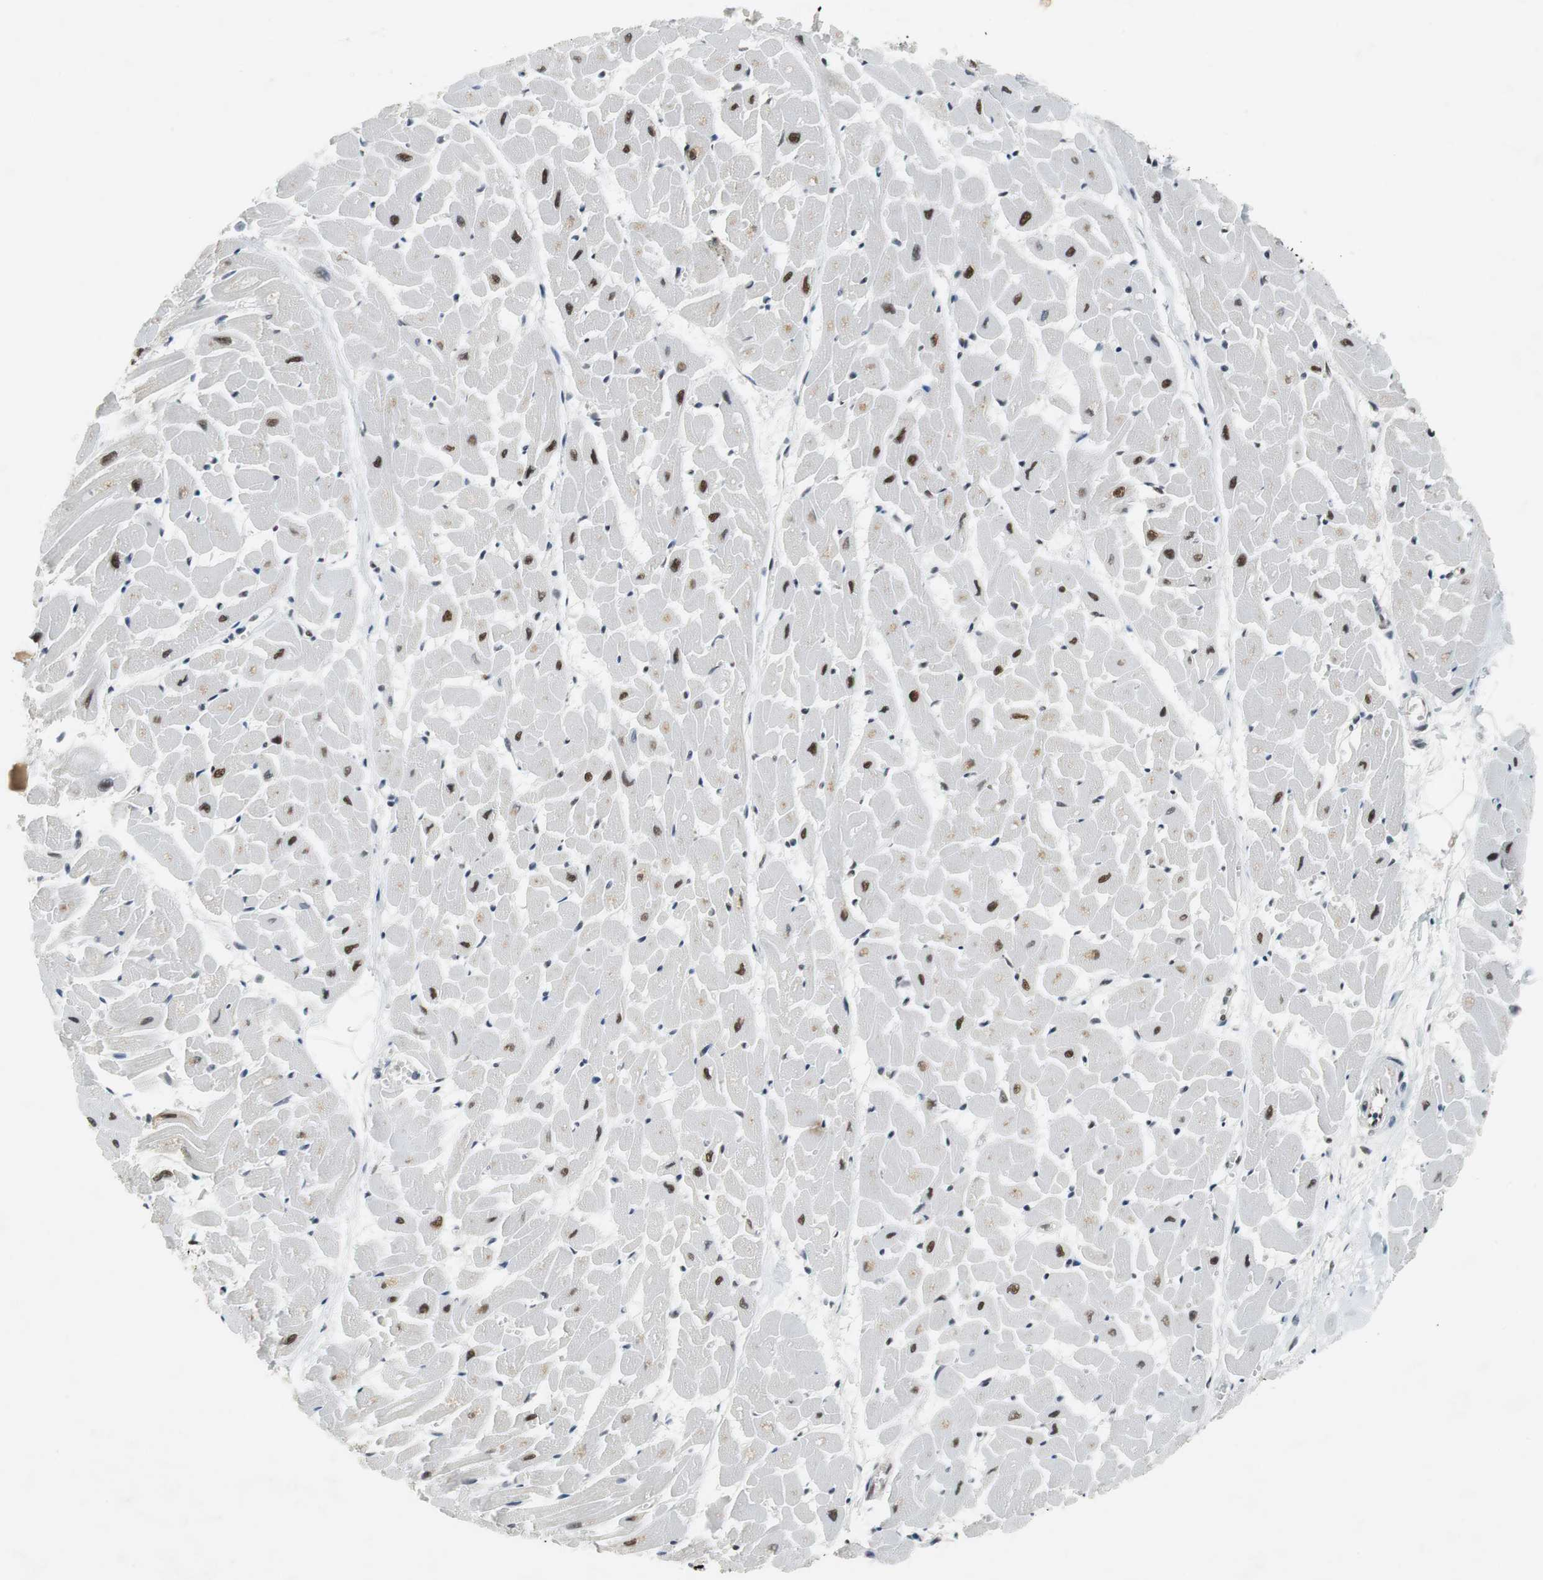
{"staining": {"intensity": "strong", "quantity": ">75%", "location": "nuclear"}, "tissue": "heart muscle", "cell_type": "Cardiomyocytes", "image_type": "normal", "snomed": [{"axis": "morphology", "description": "Normal tissue, NOS"}, {"axis": "topography", "description": "Heart"}], "caption": "Protein expression by IHC demonstrates strong nuclear positivity in about >75% of cardiomyocytes in benign heart muscle.", "gene": "PRKDC", "patient": {"sex": "female", "age": 19}}